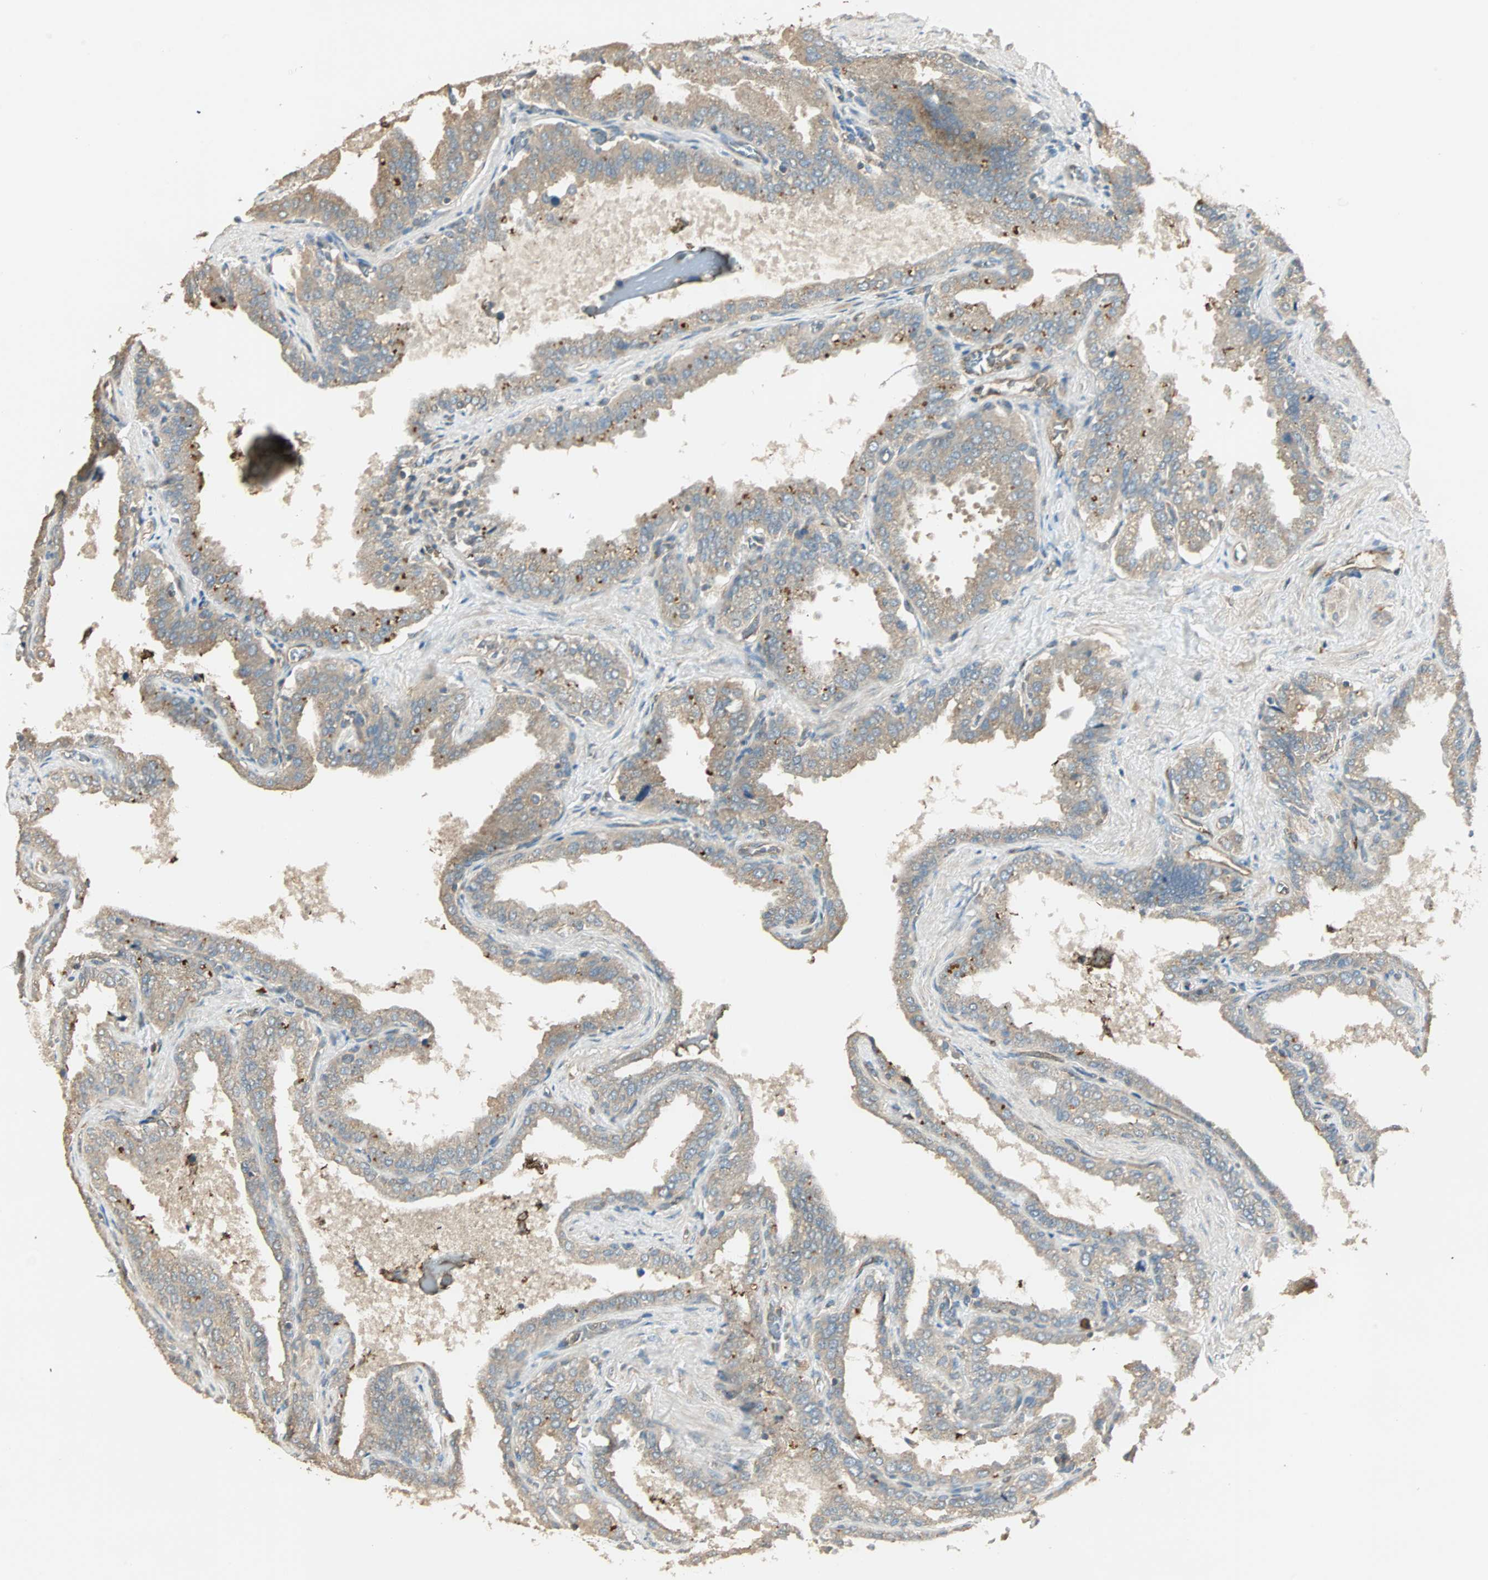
{"staining": {"intensity": "weak", "quantity": ">75%", "location": "cytoplasmic/membranous"}, "tissue": "seminal vesicle", "cell_type": "Glandular cells", "image_type": "normal", "snomed": [{"axis": "morphology", "description": "Normal tissue, NOS"}, {"axis": "topography", "description": "Seminal veicle"}], "caption": "Weak cytoplasmic/membranous positivity for a protein is seen in about >75% of glandular cells of benign seminal vesicle using IHC.", "gene": "GALK1", "patient": {"sex": "male", "age": 46}}